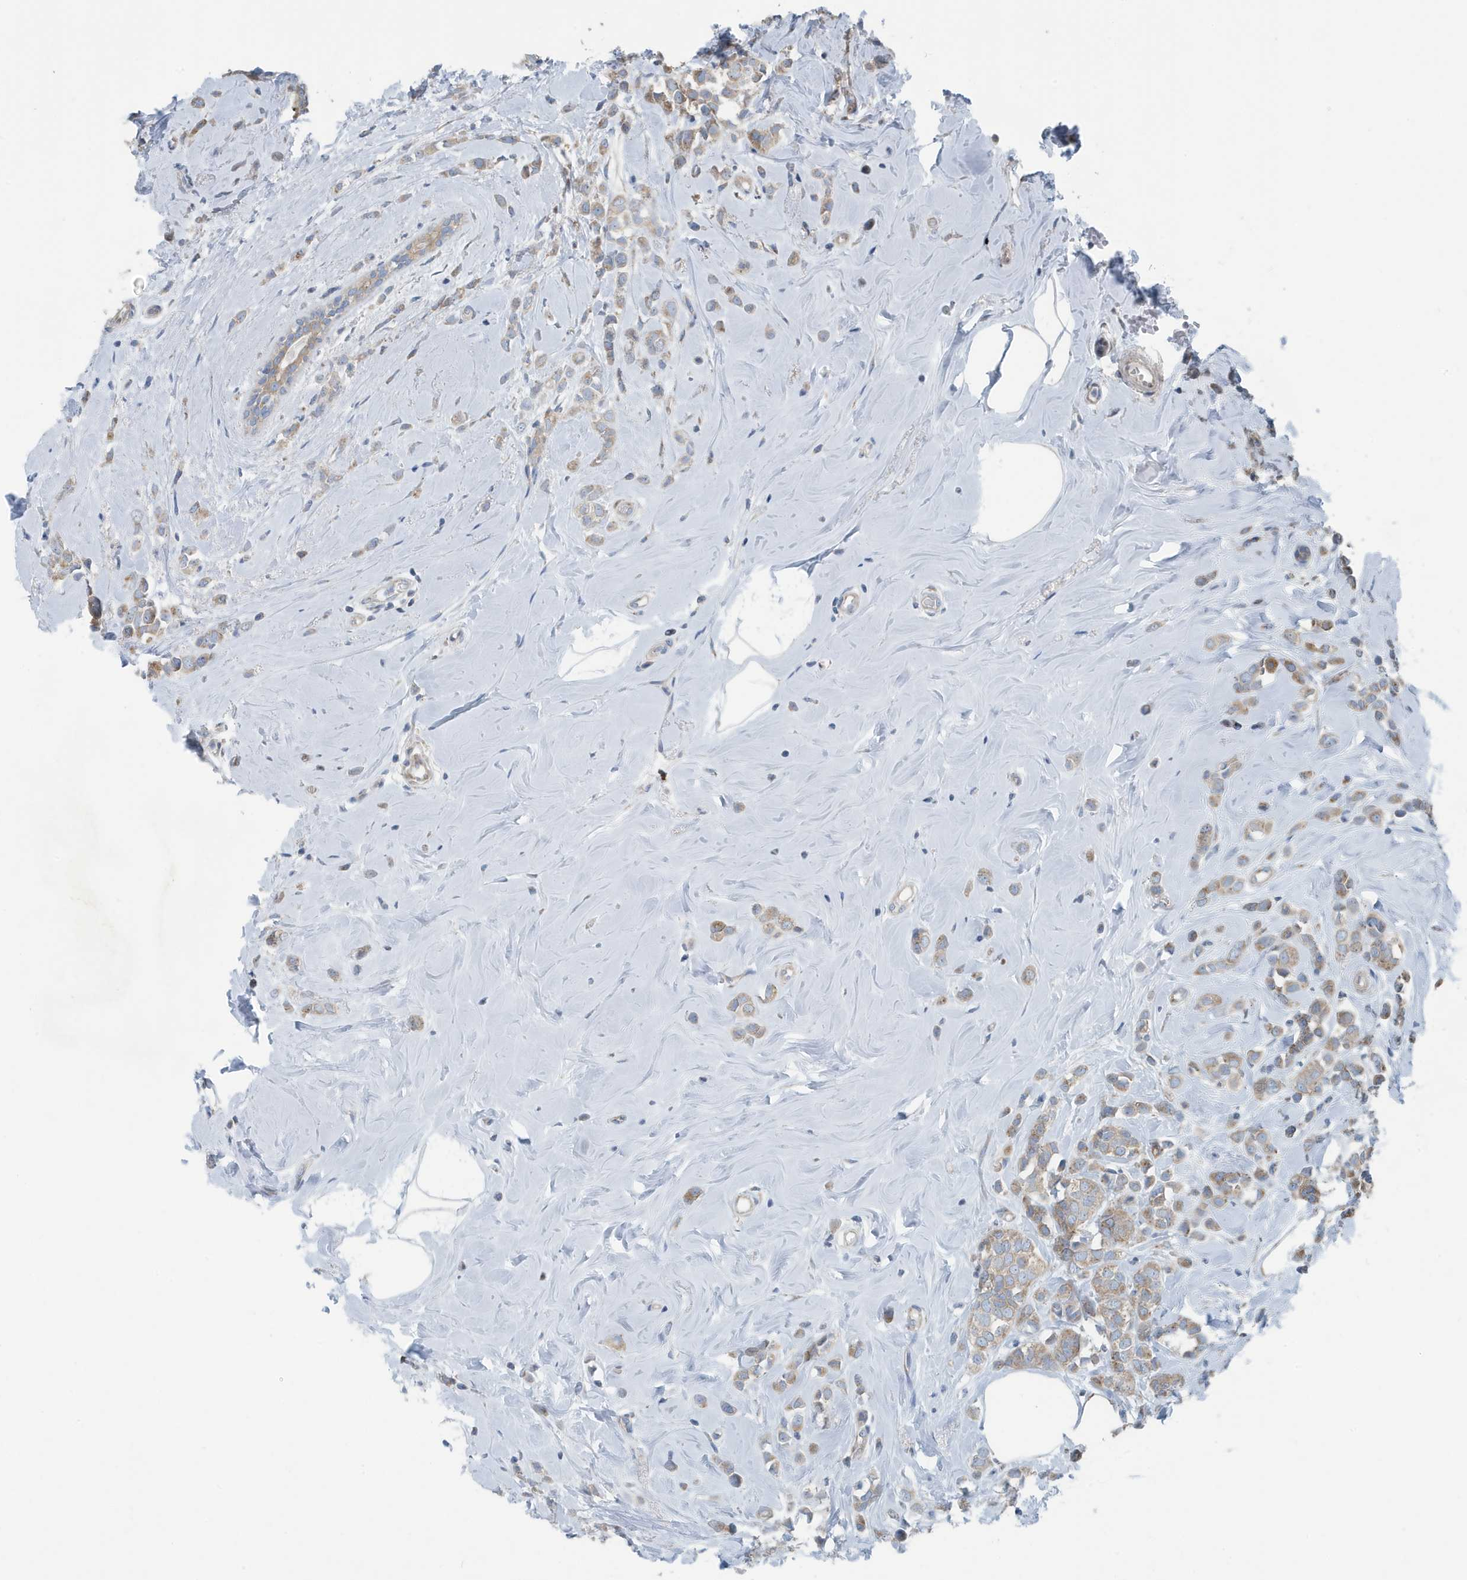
{"staining": {"intensity": "moderate", "quantity": ">75%", "location": "cytoplasmic/membranous"}, "tissue": "breast cancer", "cell_type": "Tumor cells", "image_type": "cancer", "snomed": [{"axis": "morphology", "description": "Lobular carcinoma"}, {"axis": "topography", "description": "Breast"}], "caption": "The micrograph exhibits a brown stain indicating the presence of a protein in the cytoplasmic/membranous of tumor cells in breast lobular carcinoma.", "gene": "PPM1M", "patient": {"sex": "female", "age": 47}}